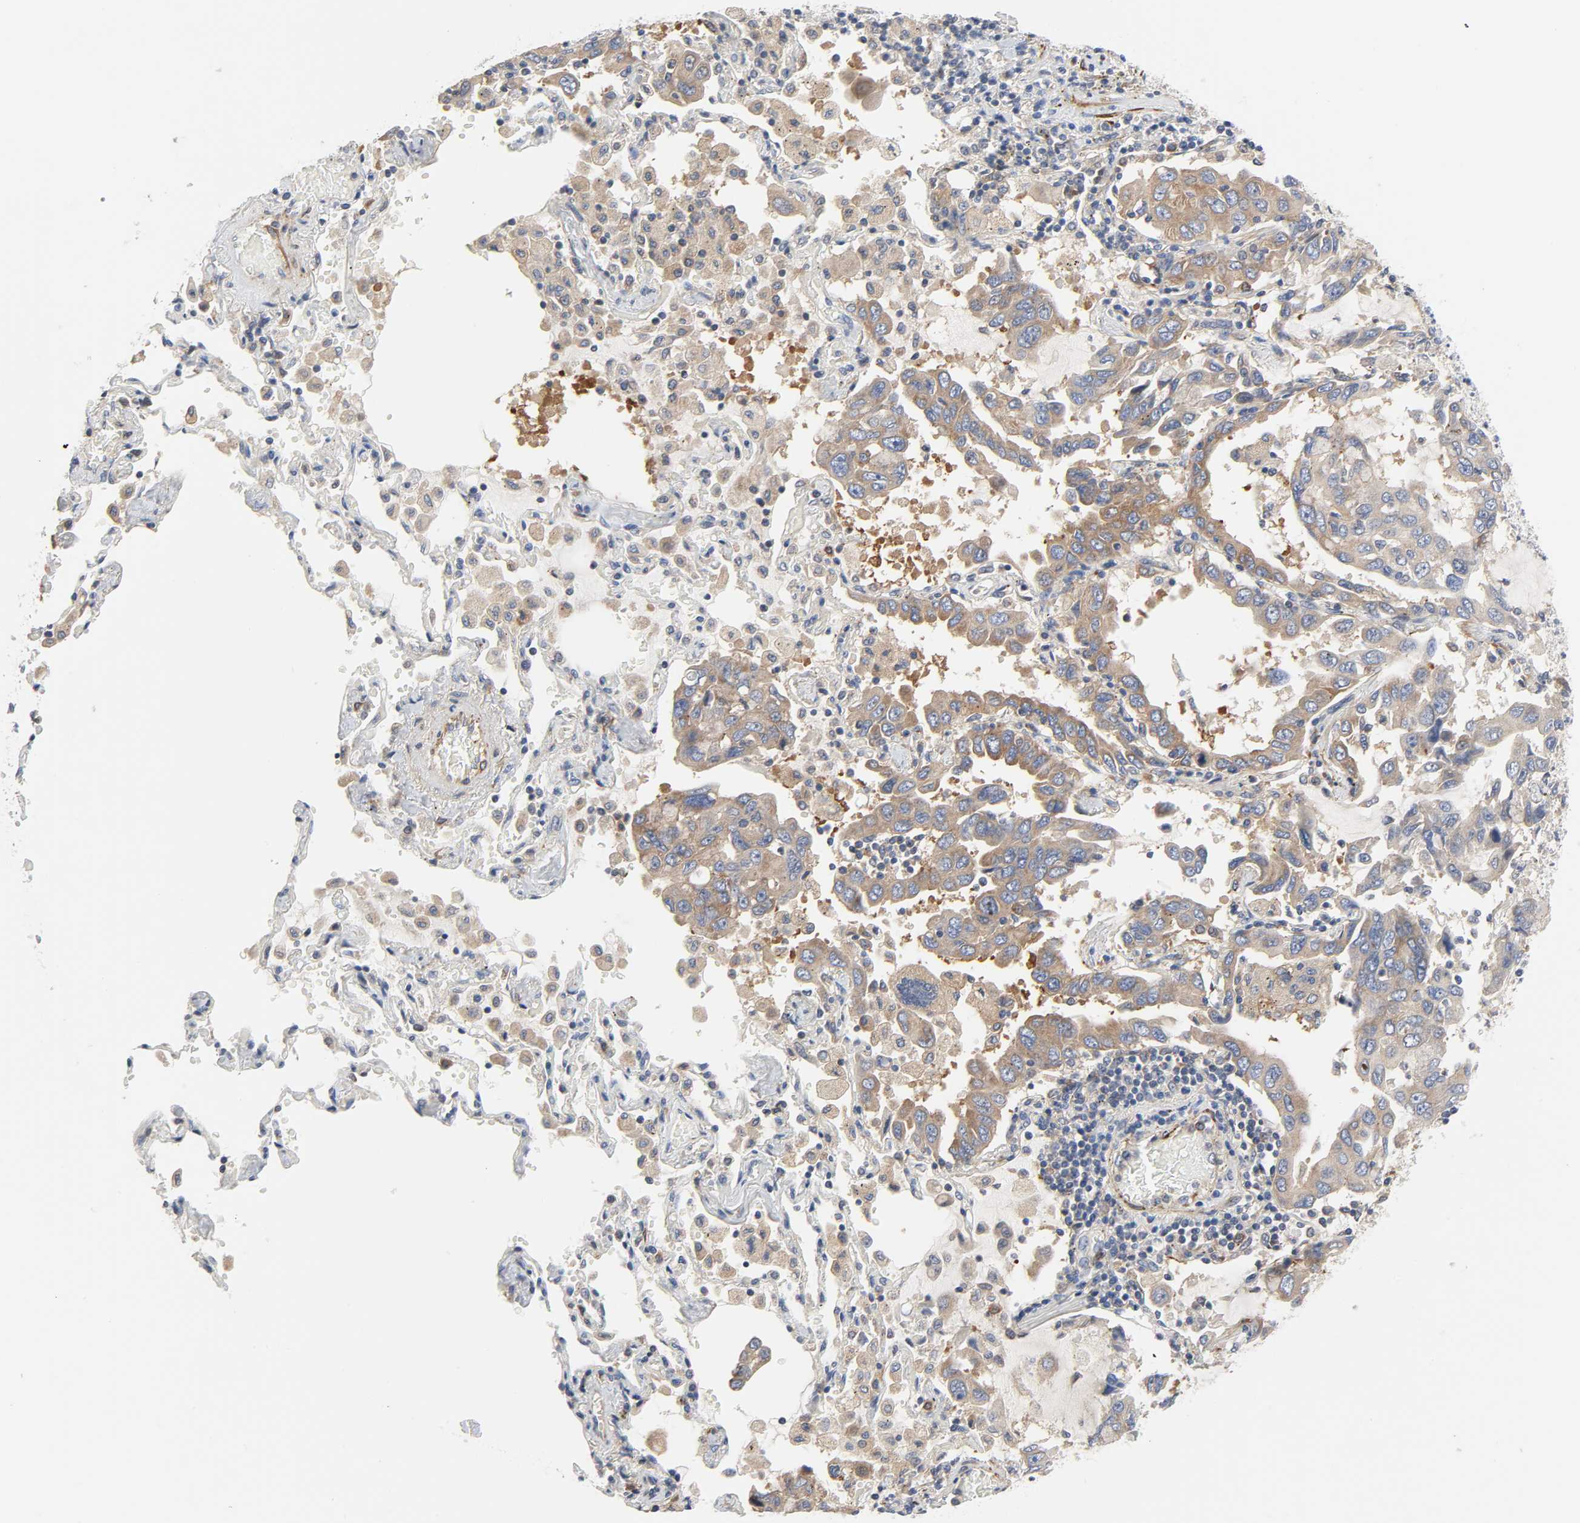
{"staining": {"intensity": "moderate", "quantity": "25%-75%", "location": "cytoplasmic/membranous"}, "tissue": "lung cancer", "cell_type": "Tumor cells", "image_type": "cancer", "snomed": [{"axis": "morphology", "description": "Adenocarcinoma, NOS"}, {"axis": "topography", "description": "Lung"}], "caption": "Immunohistochemistry micrograph of human adenocarcinoma (lung) stained for a protein (brown), which exhibits medium levels of moderate cytoplasmic/membranous expression in approximately 25%-75% of tumor cells.", "gene": "ARHGAP1", "patient": {"sex": "male", "age": 64}}